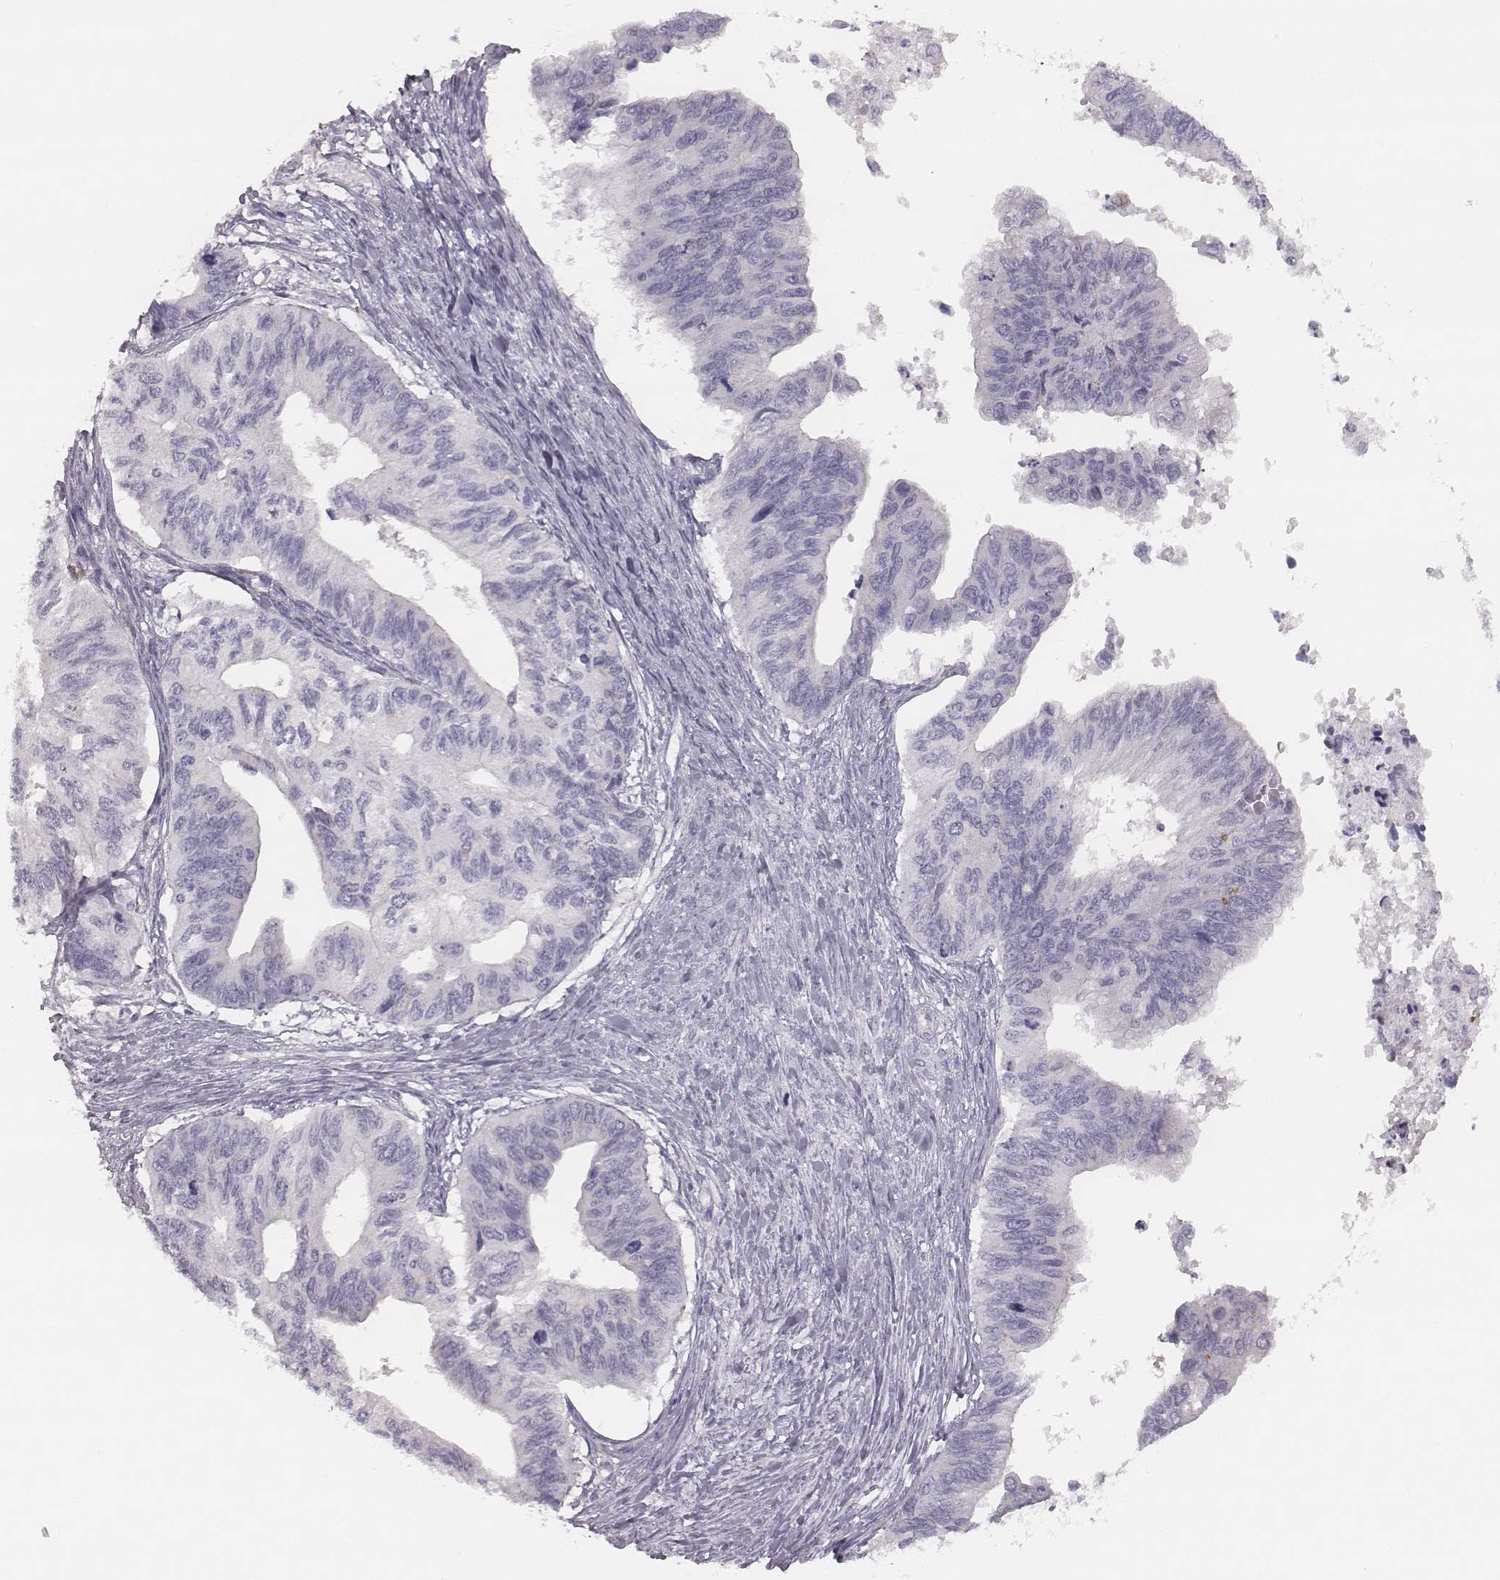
{"staining": {"intensity": "negative", "quantity": "none", "location": "none"}, "tissue": "ovarian cancer", "cell_type": "Tumor cells", "image_type": "cancer", "snomed": [{"axis": "morphology", "description": "Cystadenocarcinoma, mucinous, NOS"}, {"axis": "topography", "description": "Ovary"}], "caption": "The immunohistochemistry (IHC) photomicrograph has no significant expression in tumor cells of mucinous cystadenocarcinoma (ovarian) tissue. (Brightfield microscopy of DAB immunohistochemistry (IHC) at high magnification).", "gene": "KCNJ12", "patient": {"sex": "female", "age": 76}}